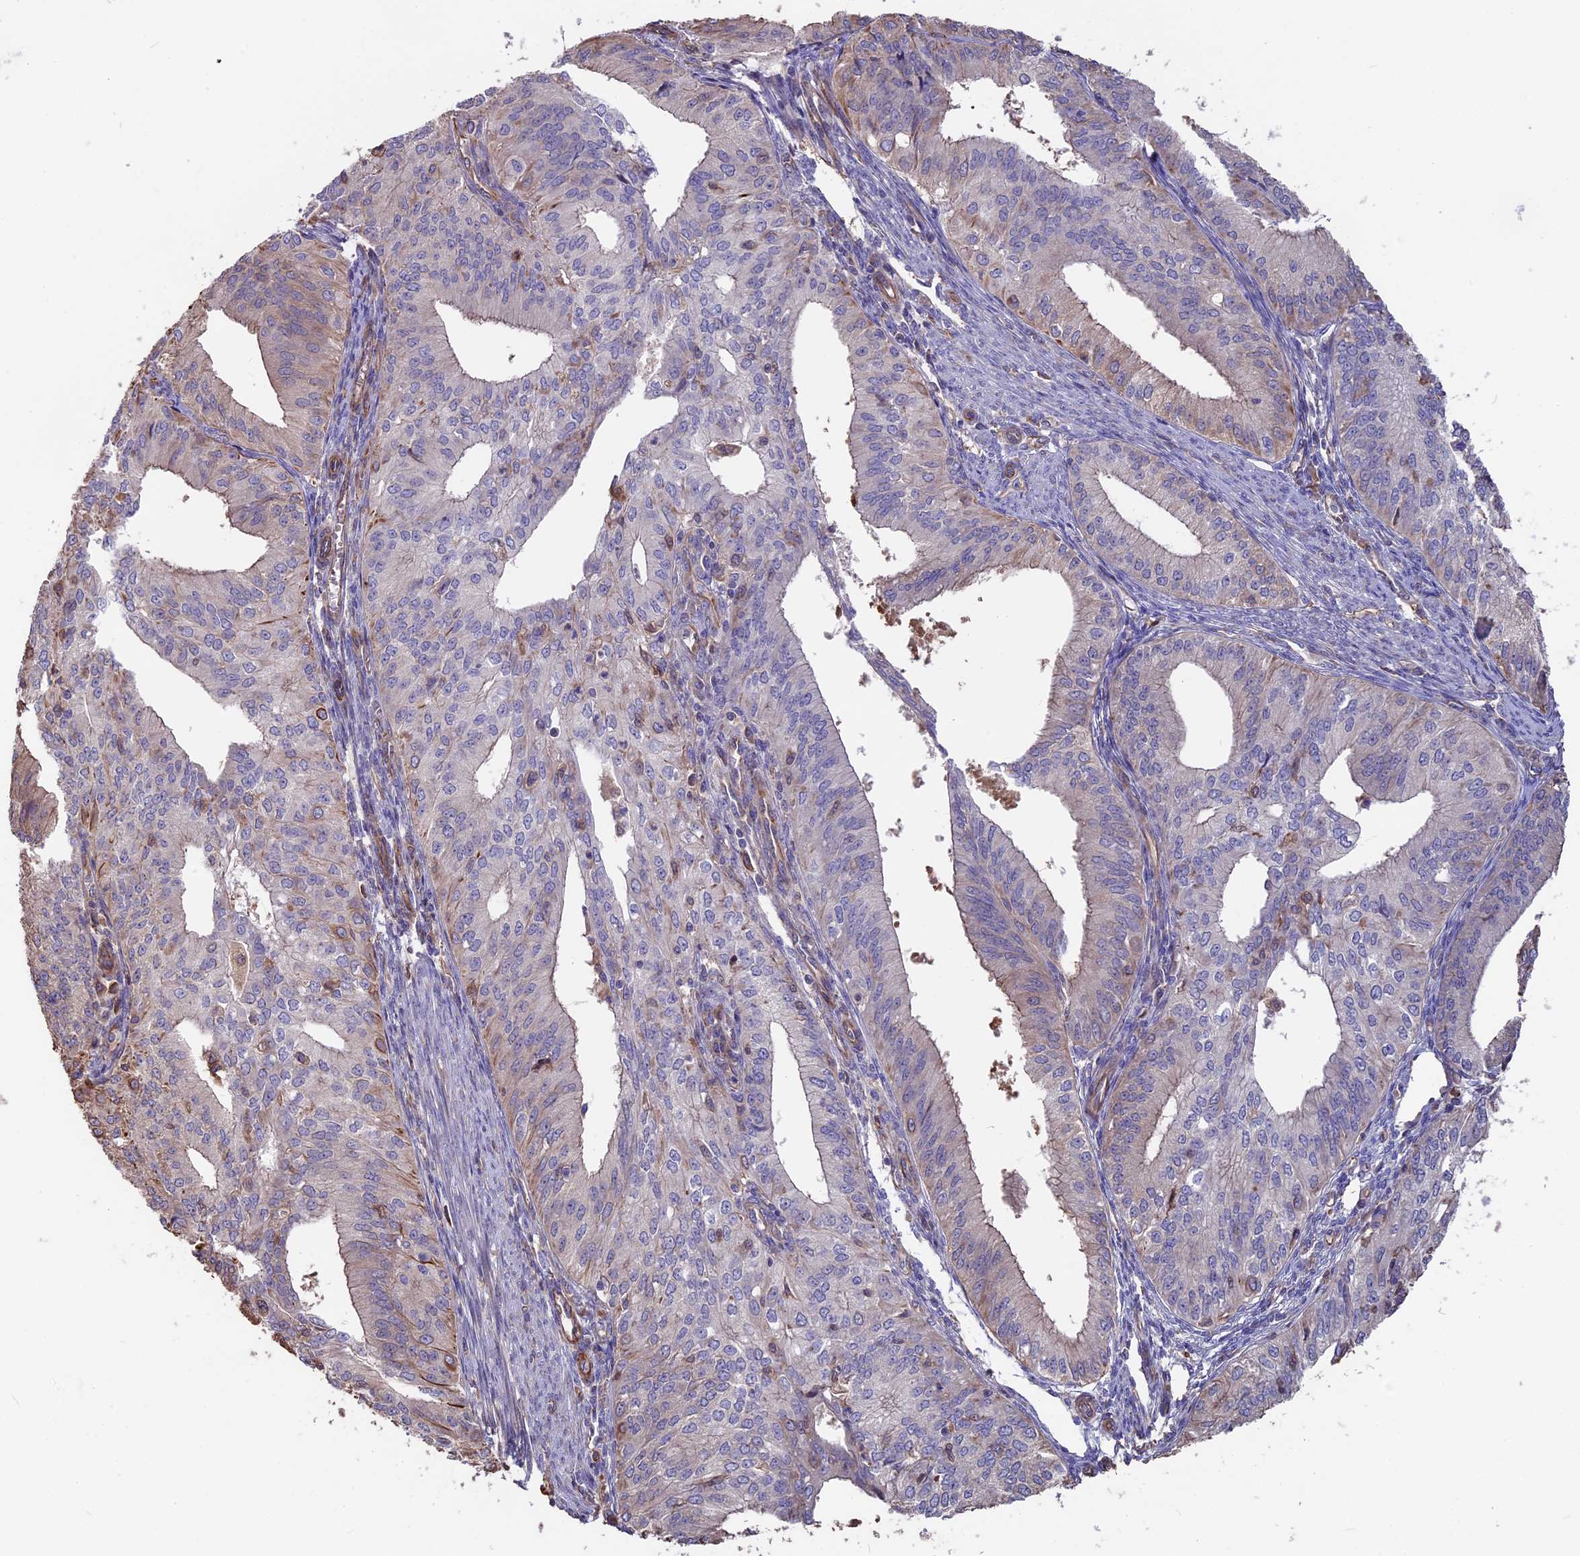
{"staining": {"intensity": "moderate", "quantity": "<25%", "location": "cytoplasmic/membranous"}, "tissue": "endometrial cancer", "cell_type": "Tumor cells", "image_type": "cancer", "snomed": [{"axis": "morphology", "description": "Adenocarcinoma, NOS"}, {"axis": "topography", "description": "Endometrium"}], "caption": "Endometrial adenocarcinoma stained with a protein marker displays moderate staining in tumor cells.", "gene": "SEH1L", "patient": {"sex": "female", "age": 50}}